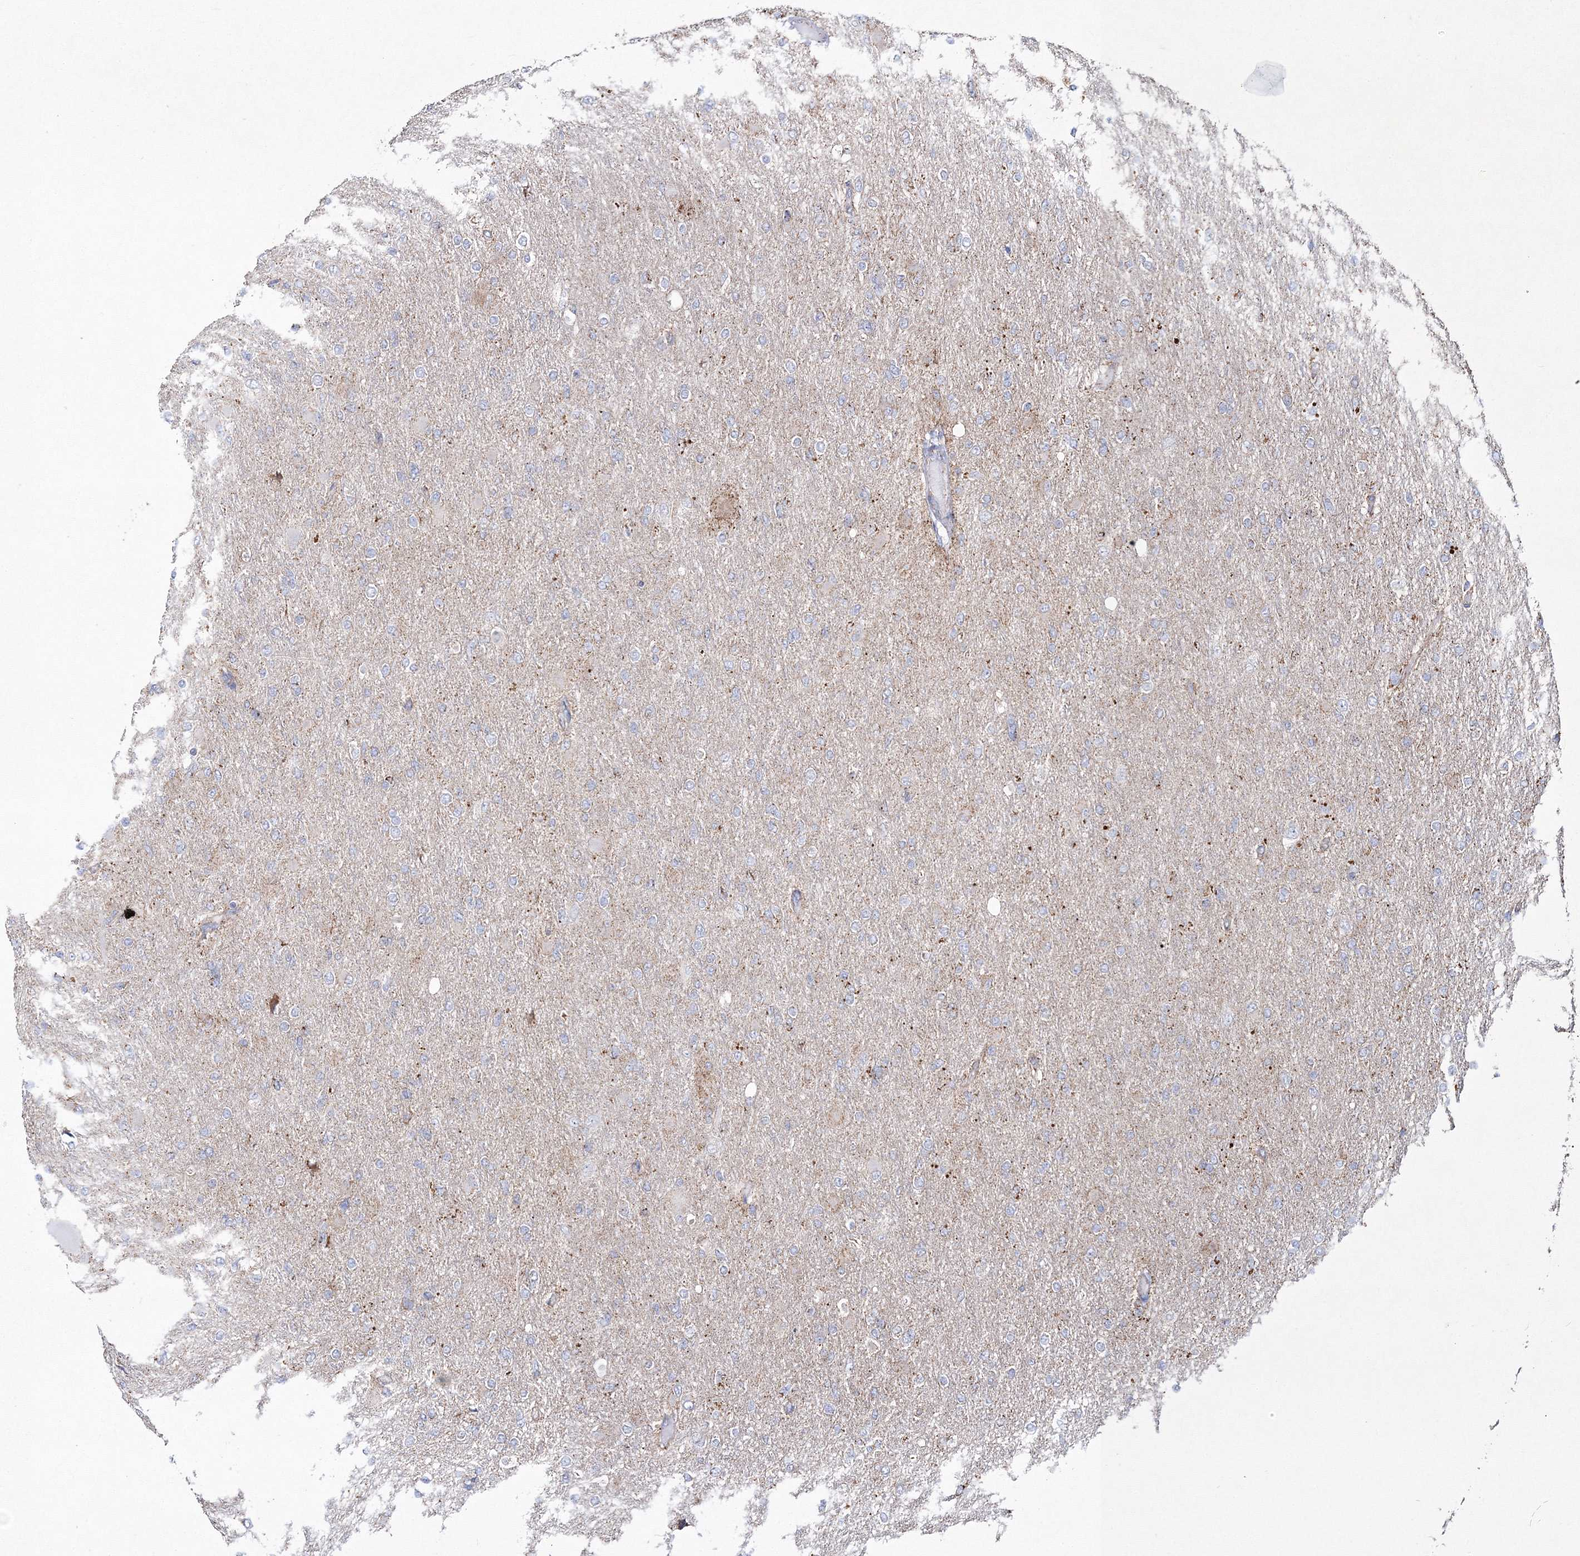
{"staining": {"intensity": "negative", "quantity": "none", "location": "none"}, "tissue": "glioma", "cell_type": "Tumor cells", "image_type": "cancer", "snomed": [{"axis": "morphology", "description": "Glioma, malignant, High grade"}, {"axis": "topography", "description": "Cerebral cortex"}], "caption": "There is no significant staining in tumor cells of malignant glioma (high-grade).", "gene": "HIBCH", "patient": {"sex": "female", "age": 36}}